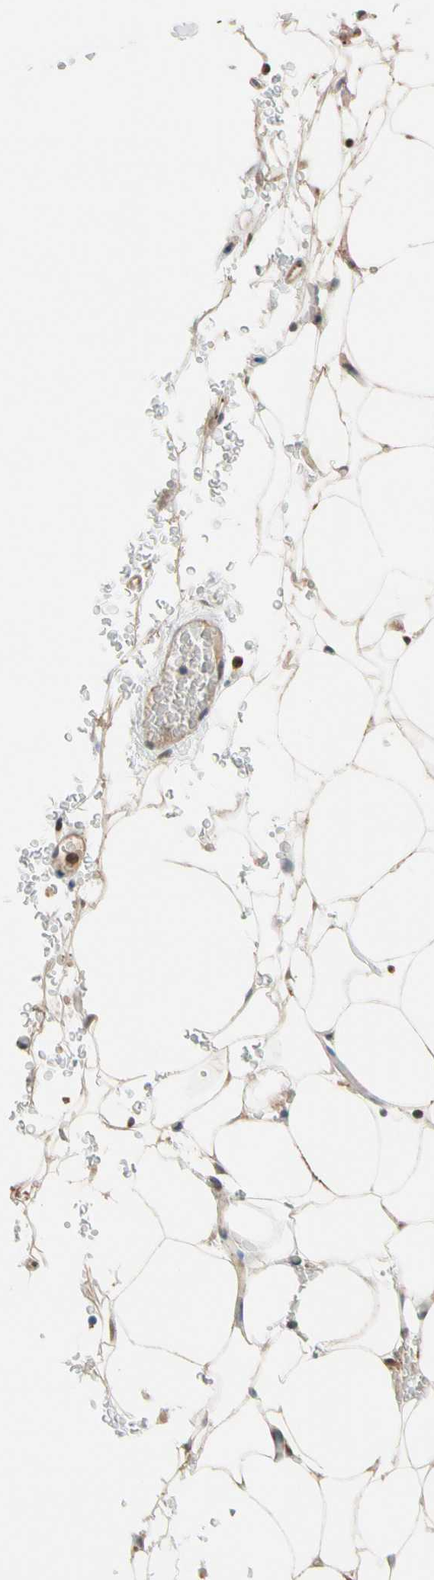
{"staining": {"intensity": "weak", "quantity": "25%-75%", "location": "cytoplasmic/membranous"}, "tissue": "soft tissue", "cell_type": "Fibroblasts", "image_type": "normal", "snomed": [{"axis": "morphology", "description": "Normal tissue, NOS"}, {"axis": "topography", "description": "Peripheral nerve tissue"}], "caption": "A brown stain shows weak cytoplasmic/membranous expression of a protein in fibroblasts of normal human soft tissue.", "gene": "GPSM2", "patient": {"sex": "male", "age": 70}}